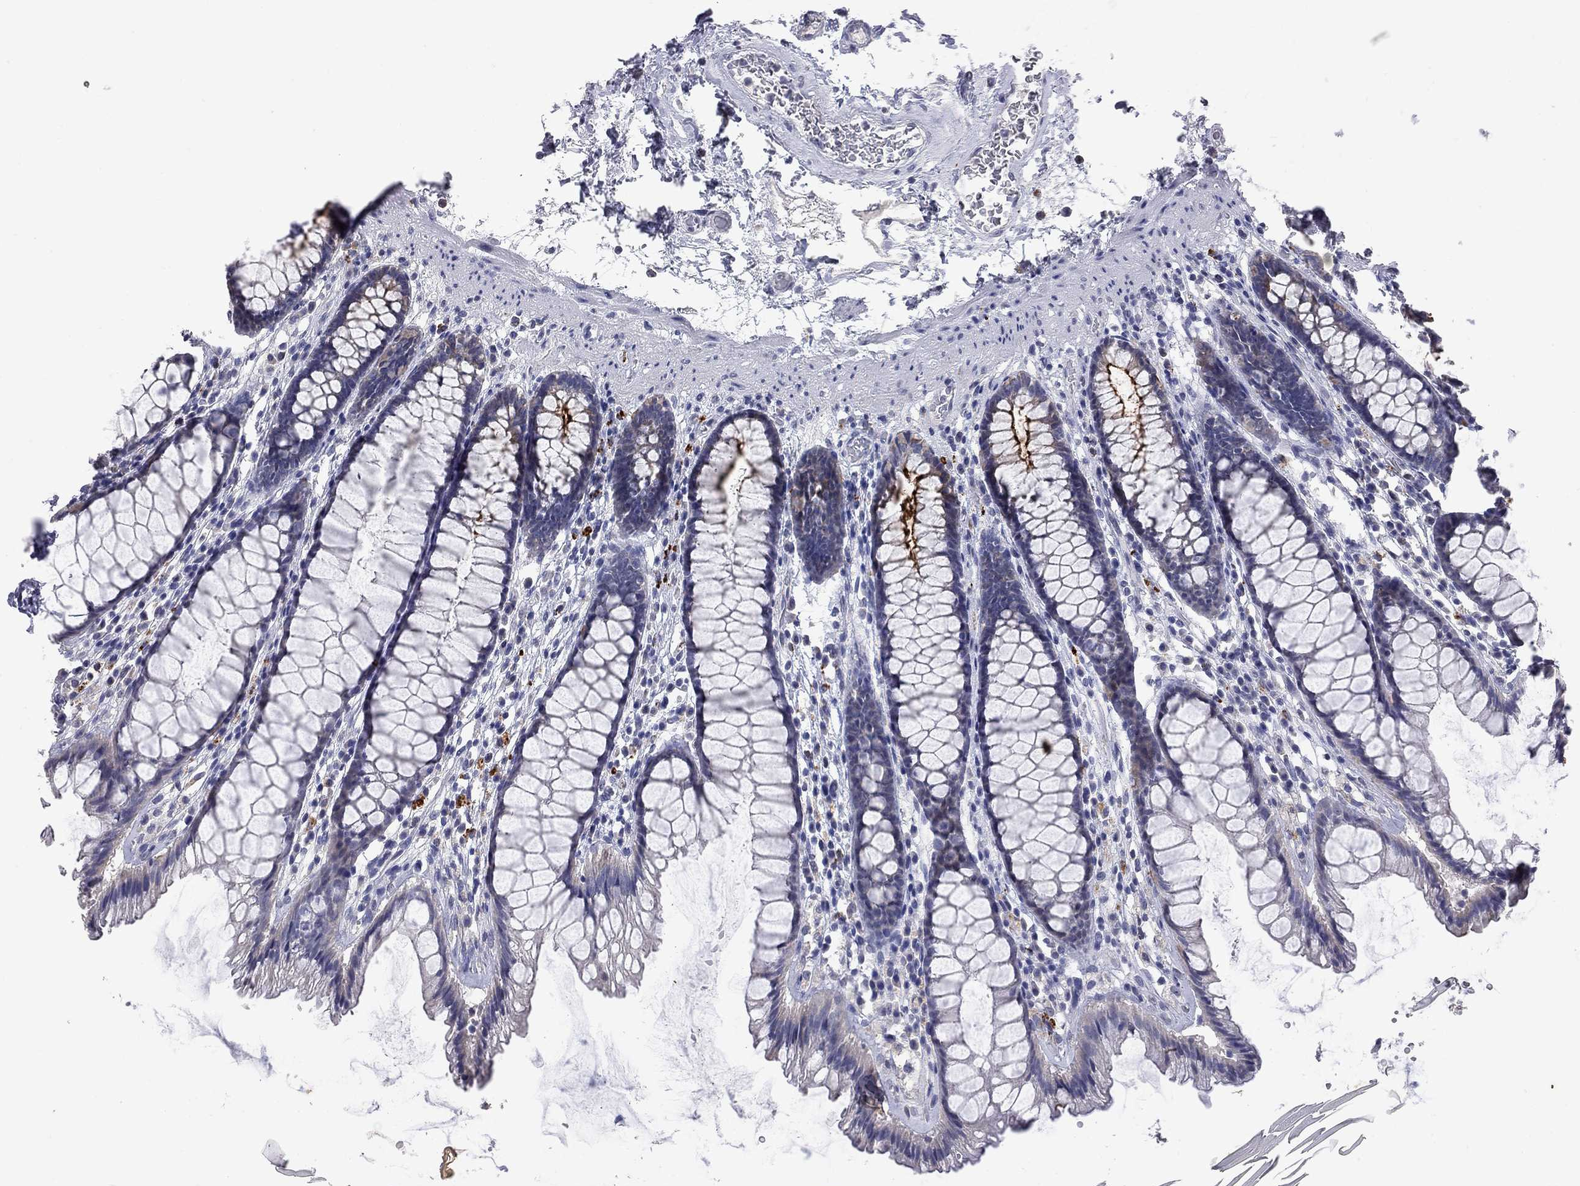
{"staining": {"intensity": "strong", "quantity": "<25%", "location": "cytoplasmic/membranous"}, "tissue": "rectum", "cell_type": "Glandular cells", "image_type": "normal", "snomed": [{"axis": "morphology", "description": "Normal tissue, NOS"}, {"axis": "topography", "description": "Rectum"}], "caption": "Glandular cells reveal strong cytoplasmic/membranous positivity in about <25% of cells in unremarkable rectum.", "gene": "NOS2", "patient": {"sex": "male", "age": 72}}